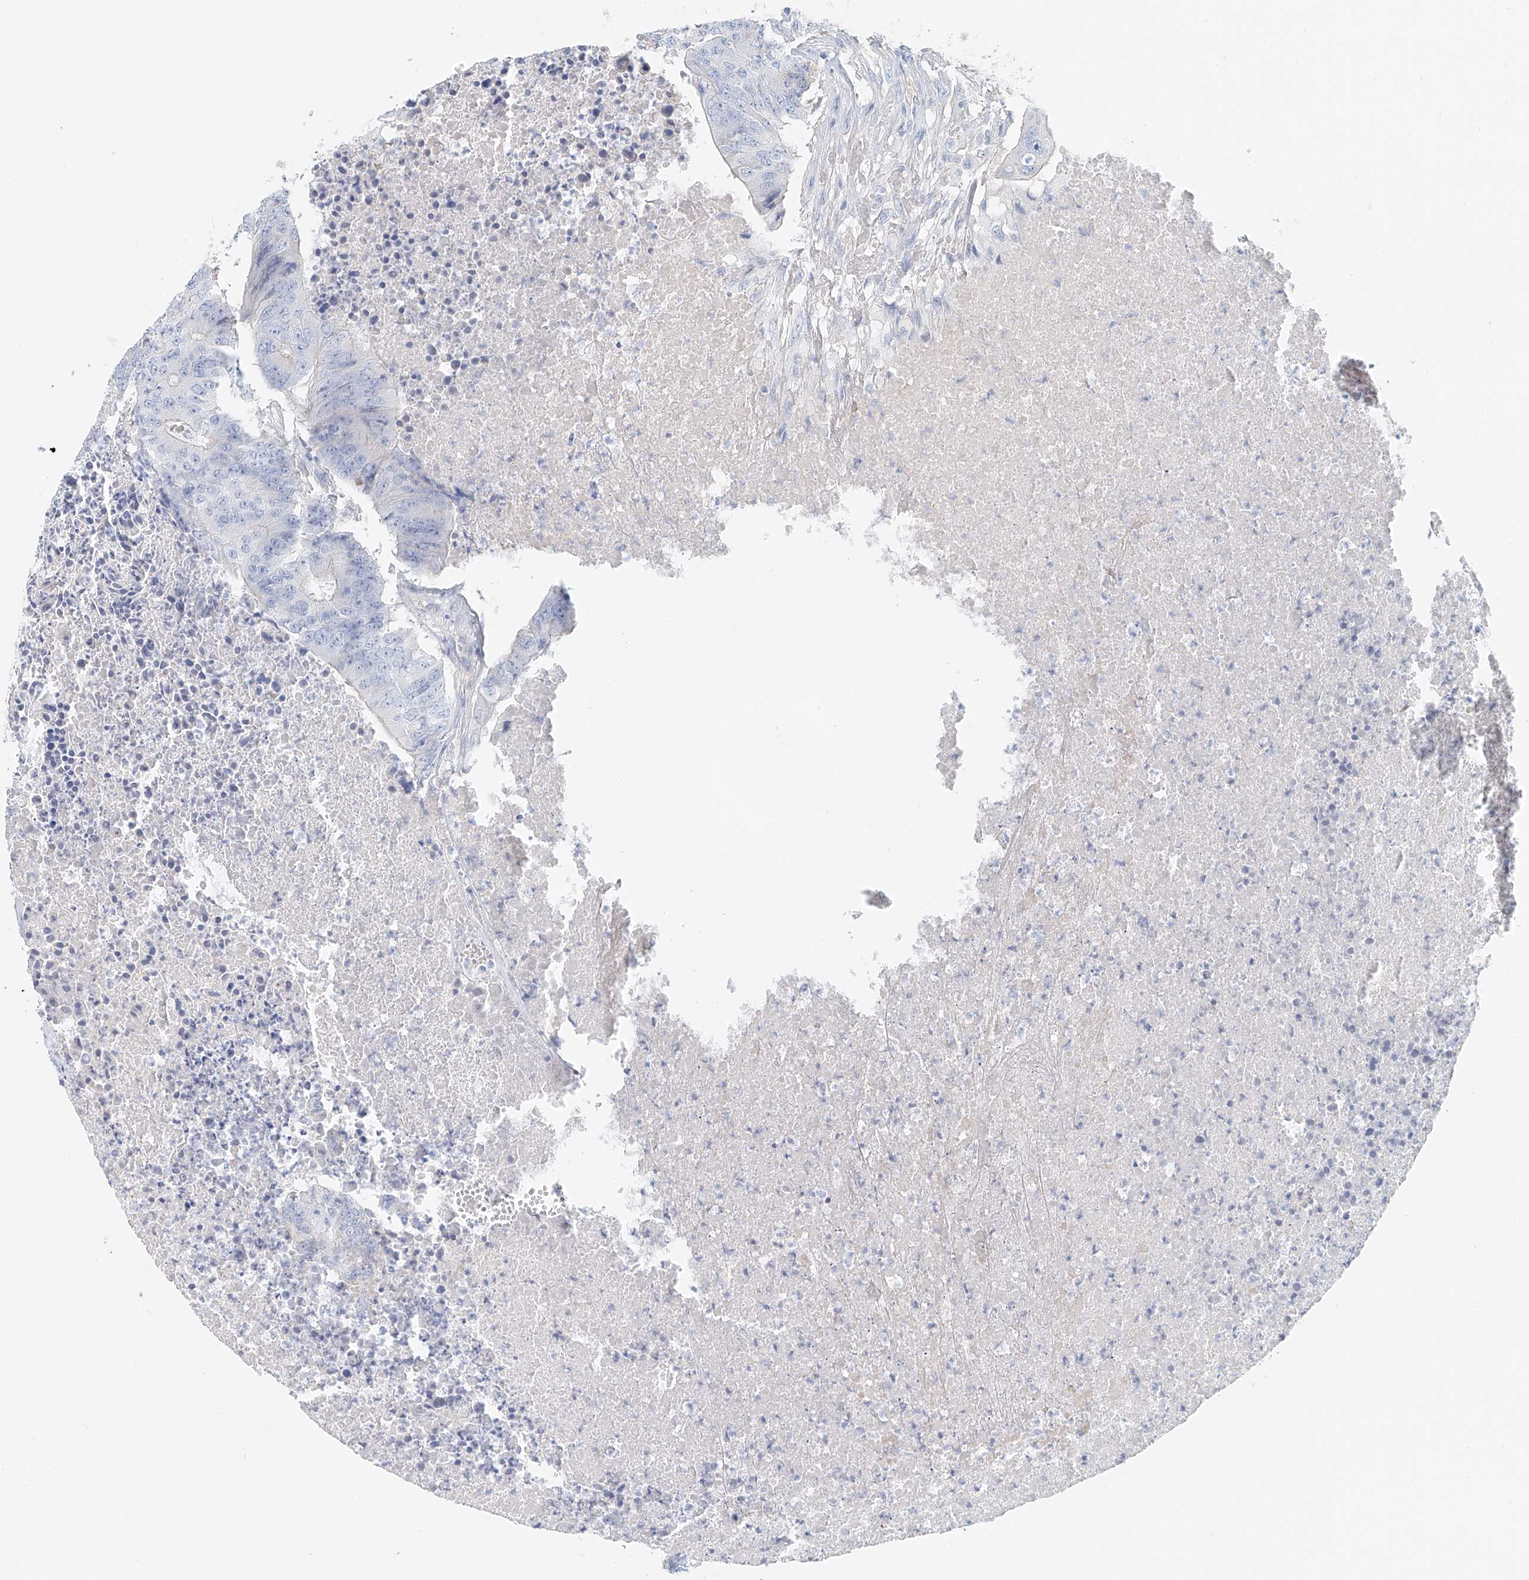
{"staining": {"intensity": "negative", "quantity": "none", "location": "none"}, "tissue": "colorectal cancer", "cell_type": "Tumor cells", "image_type": "cancer", "snomed": [{"axis": "morphology", "description": "Adenocarcinoma, NOS"}, {"axis": "topography", "description": "Colon"}], "caption": "Tumor cells are negative for protein expression in human colorectal adenocarcinoma.", "gene": "FRYL", "patient": {"sex": "male", "age": 87}}